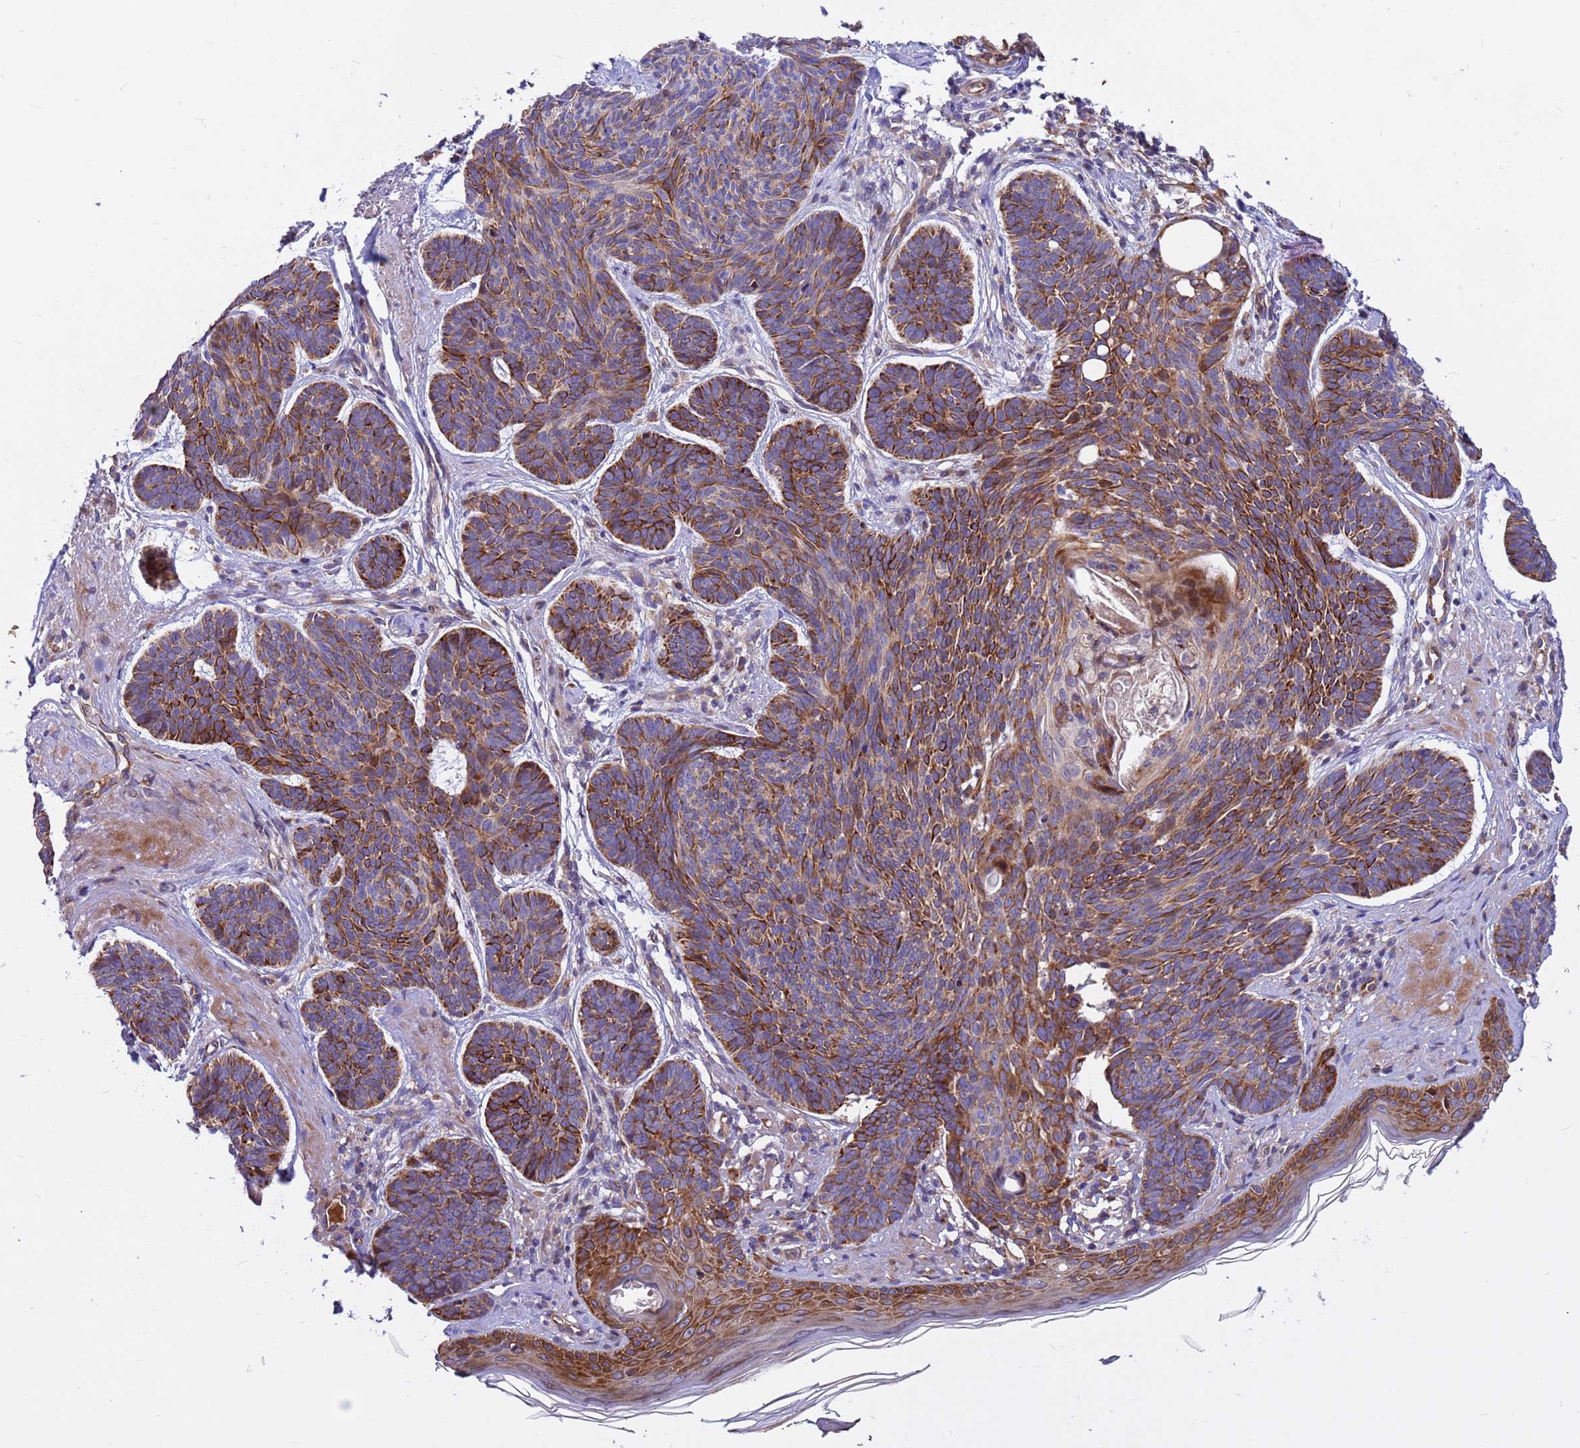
{"staining": {"intensity": "strong", "quantity": ">75%", "location": "cytoplasmic/membranous"}, "tissue": "skin cancer", "cell_type": "Tumor cells", "image_type": "cancer", "snomed": [{"axis": "morphology", "description": "Basal cell carcinoma"}, {"axis": "topography", "description": "Skin"}], "caption": "An image showing strong cytoplasmic/membranous positivity in approximately >75% of tumor cells in skin cancer (basal cell carcinoma), as visualized by brown immunohistochemical staining.", "gene": "ZNF669", "patient": {"sex": "female", "age": 74}}